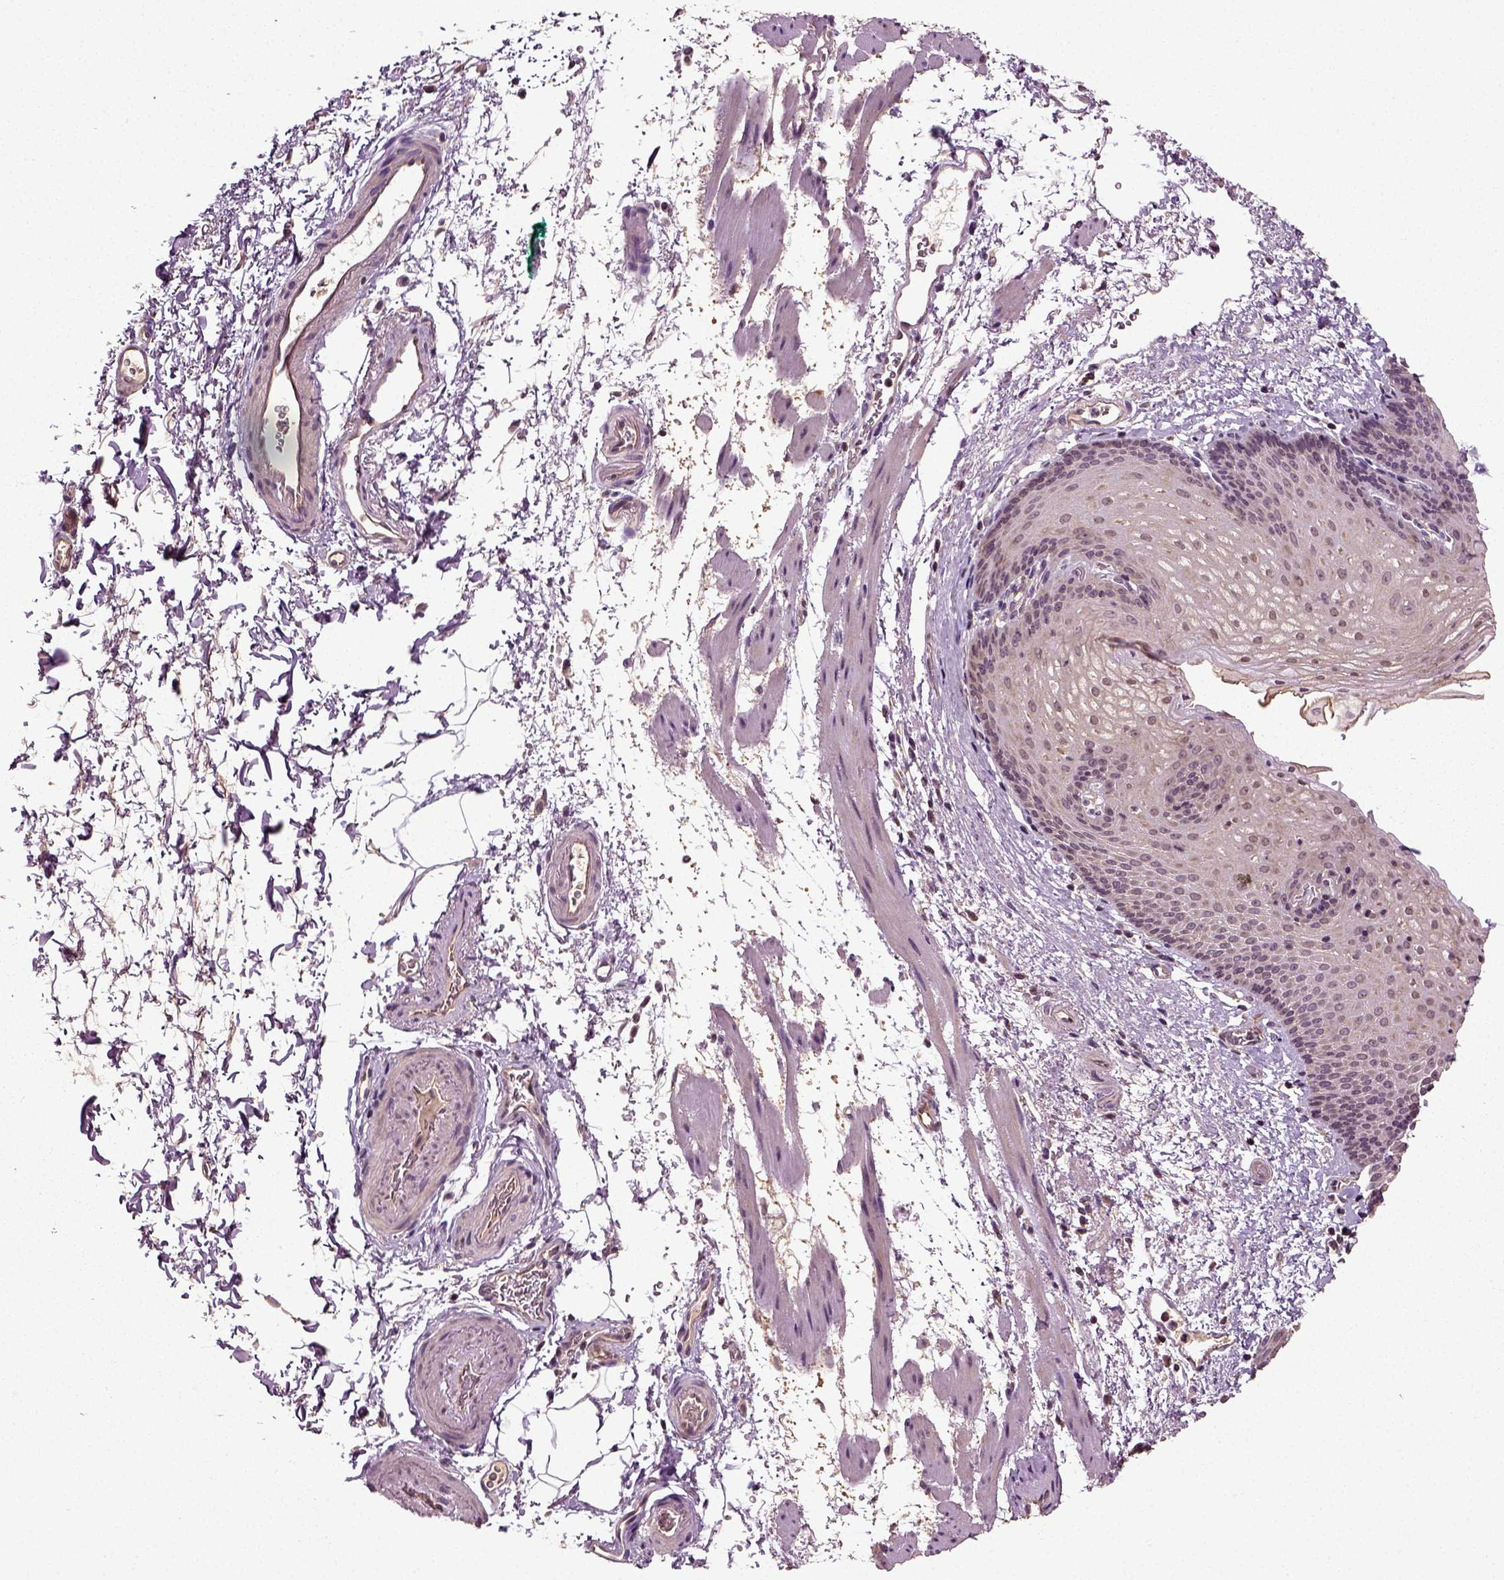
{"staining": {"intensity": "negative", "quantity": "none", "location": "none"}, "tissue": "esophagus", "cell_type": "Squamous epithelial cells", "image_type": "normal", "snomed": [{"axis": "morphology", "description": "Normal tissue, NOS"}, {"axis": "topography", "description": "Esophagus"}], "caption": "This is a image of immunohistochemistry staining of unremarkable esophagus, which shows no expression in squamous epithelial cells. The staining is performed using DAB brown chromogen with nuclei counter-stained in using hematoxylin.", "gene": "ERV3", "patient": {"sex": "female", "age": 64}}